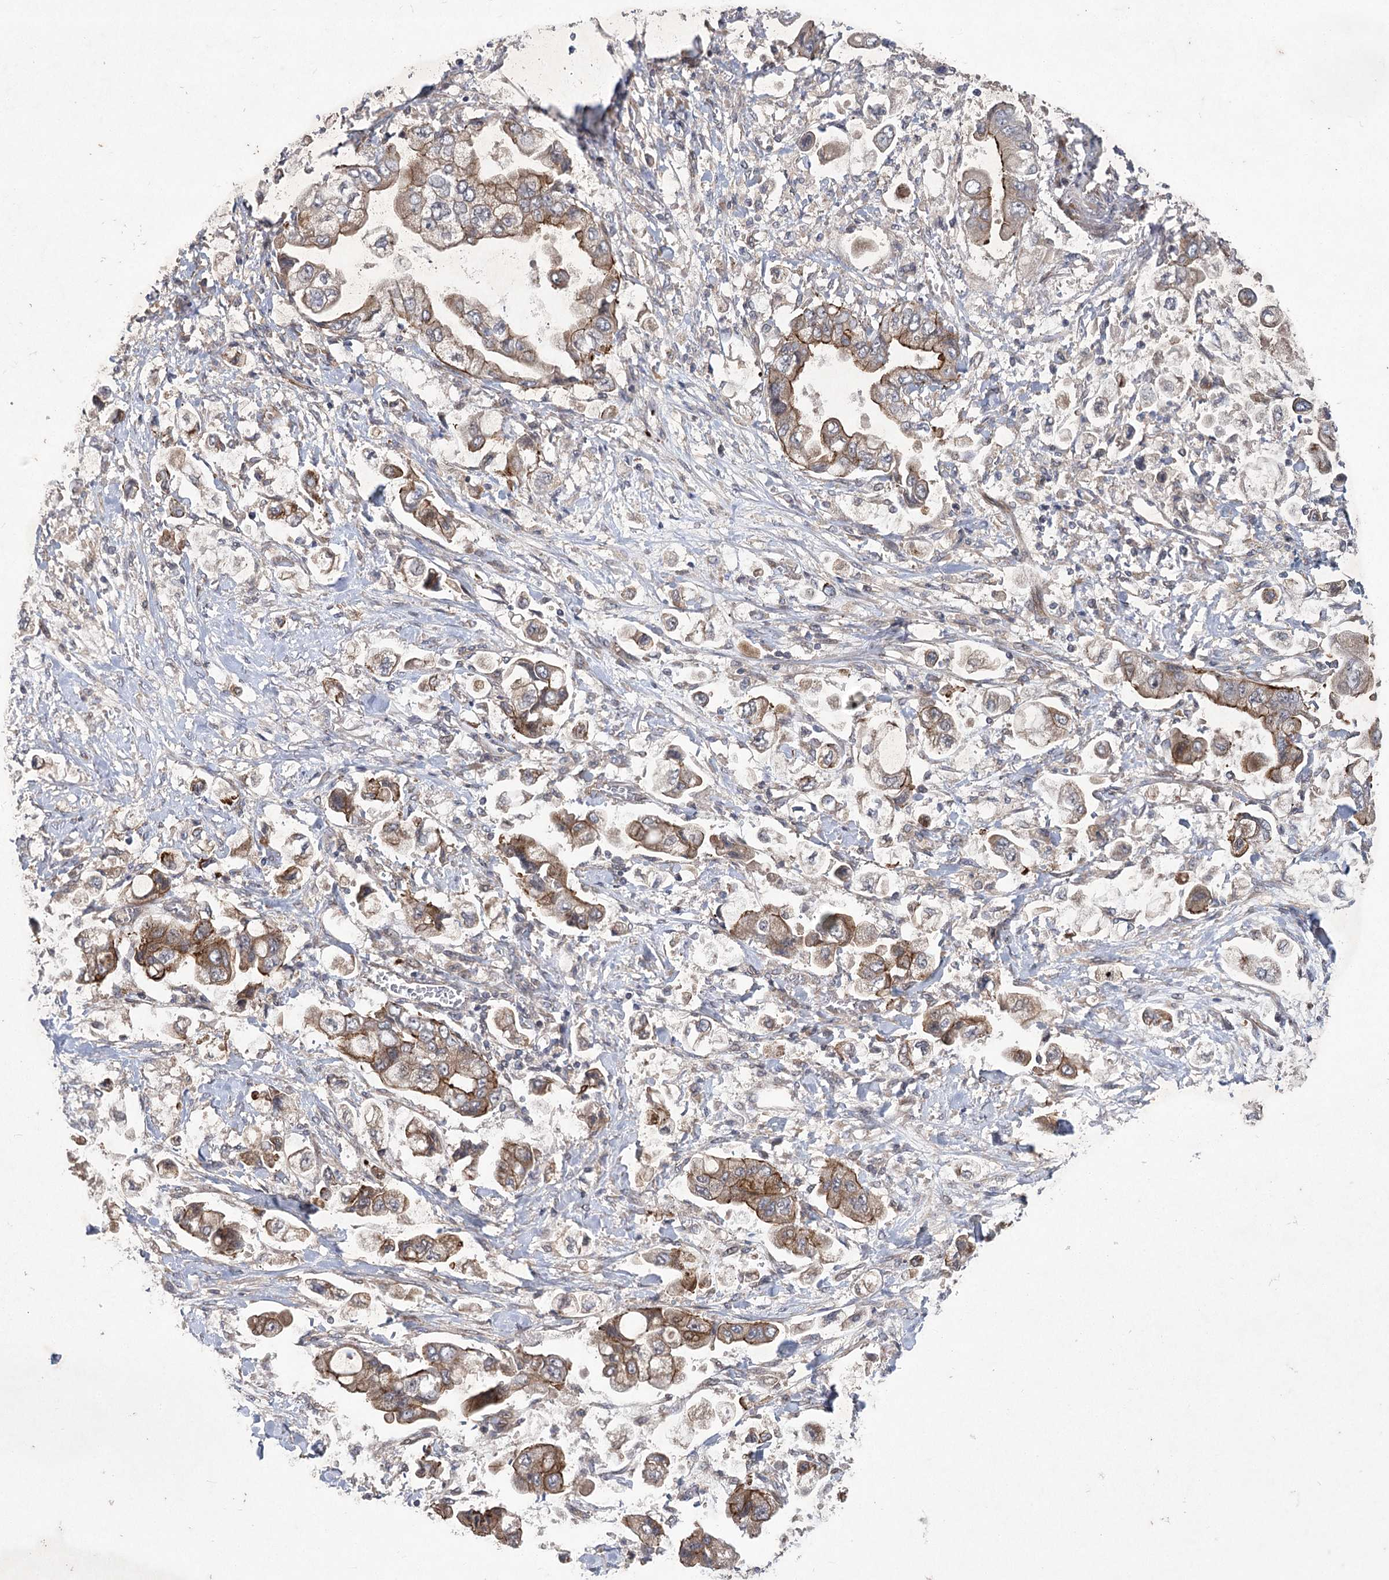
{"staining": {"intensity": "moderate", "quantity": ">75%", "location": "cytoplasmic/membranous"}, "tissue": "stomach cancer", "cell_type": "Tumor cells", "image_type": "cancer", "snomed": [{"axis": "morphology", "description": "Adenocarcinoma, NOS"}, {"axis": "topography", "description": "Stomach"}], "caption": "This is a histology image of IHC staining of stomach cancer (adenocarcinoma), which shows moderate positivity in the cytoplasmic/membranous of tumor cells.", "gene": "METTL24", "patient": {"sex": "male", "age": 62}}